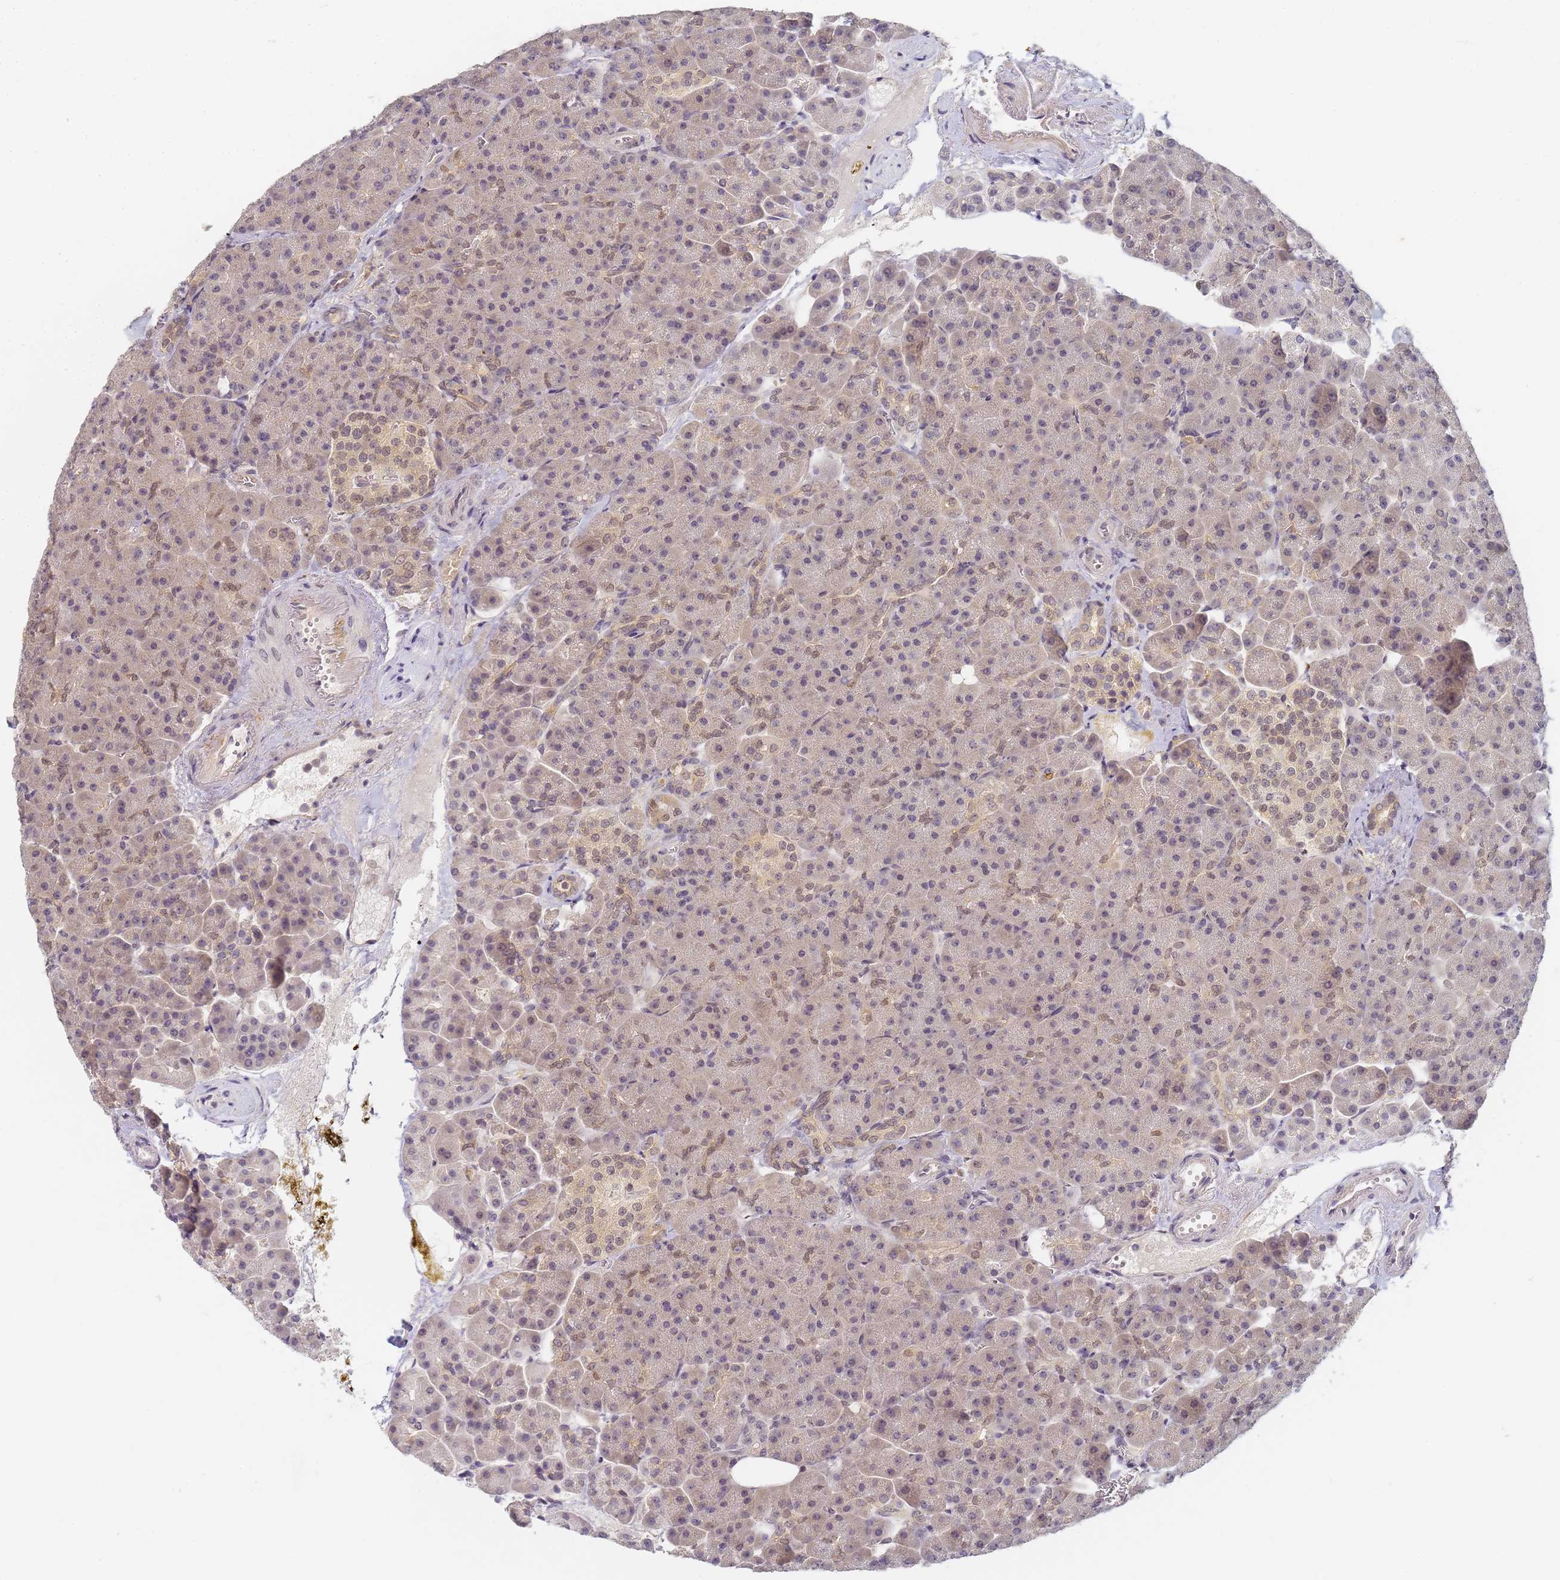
{"staining": {"intensity": "moderate", "quantity": "<25%", "location": "cytoplasmic/membranous,nuclear"}, "tissue": "pancreas", "cell_type": "Exocrine glandular cells", "image_type": "normal", "snomed": [{"axis": "morphology", "description": "Normal tissue, NOS"}, {"axis": "topography", "description": "Pancreas"}], "caption": "IHC of unremarkable human pancreas shows low levels of moderate cytoplasmic/membranous,nuclear staining in about <25% of exocrine glandular cells. (brown staining indicates protein expression, while blue staining denotes nuclei).", "gene": "HMCES", "patient": {"sex": "female", "age": 74}}